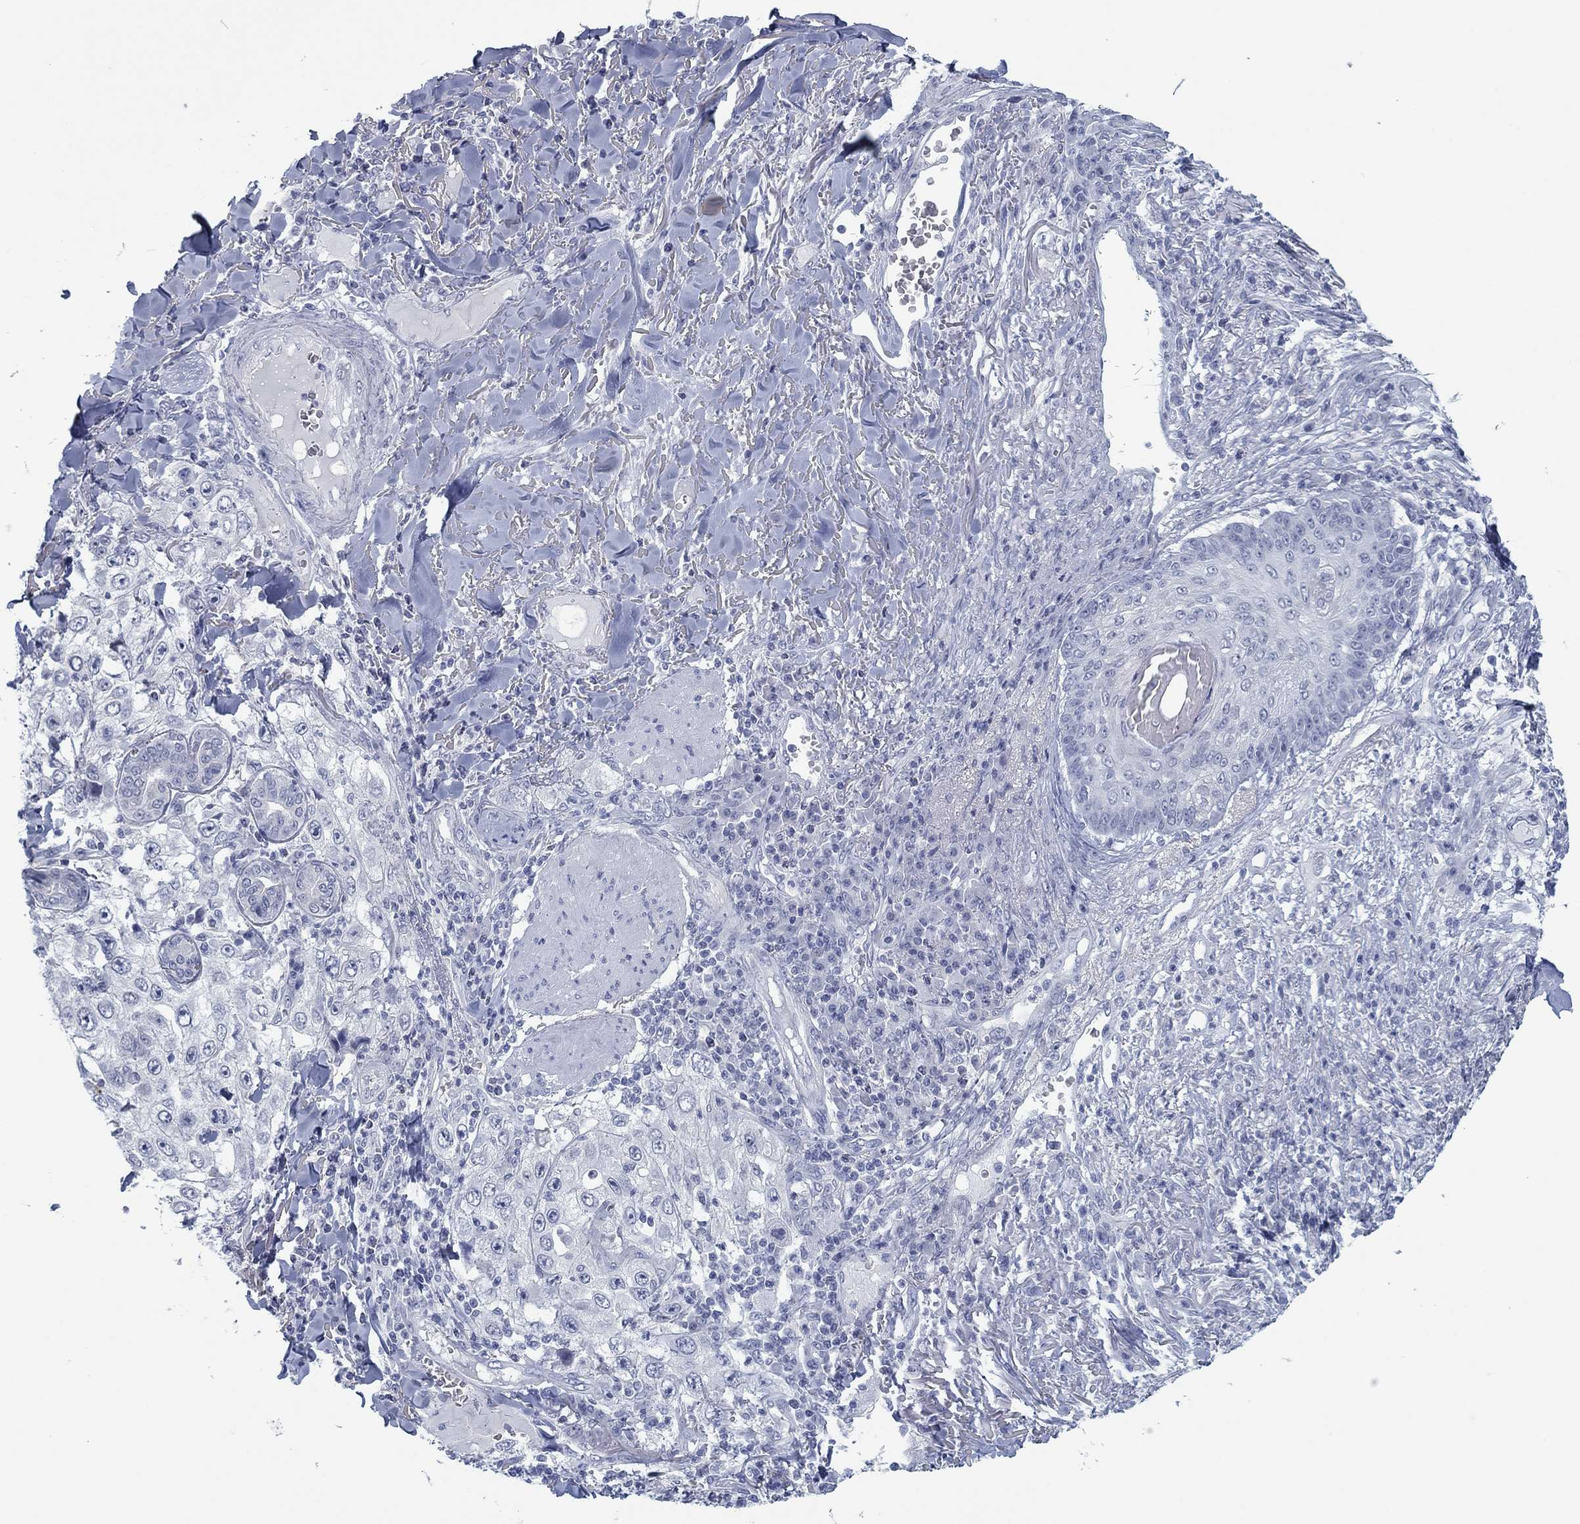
{"staining": {"intensity": "negative", "quantity": "none", "location": "none"}, "tissue": "skin cancer", "cell_type": "Tumor cells", "image_type": "cancer", "snomed": [{"axis": "morphology", "description": "Squamous cell carcinoma, NOS"}, {"axis": "topography", "description": "Skin"}], "caption": "This image is of skin cancer (squamous cell carcinoma) stained with IHC to label a protein in brown with the nuclei are counter-stained blue. There is no positivity in tumor cells.", "gene": "DNAL1", "patient": {"sex": "male", "age": 82}}